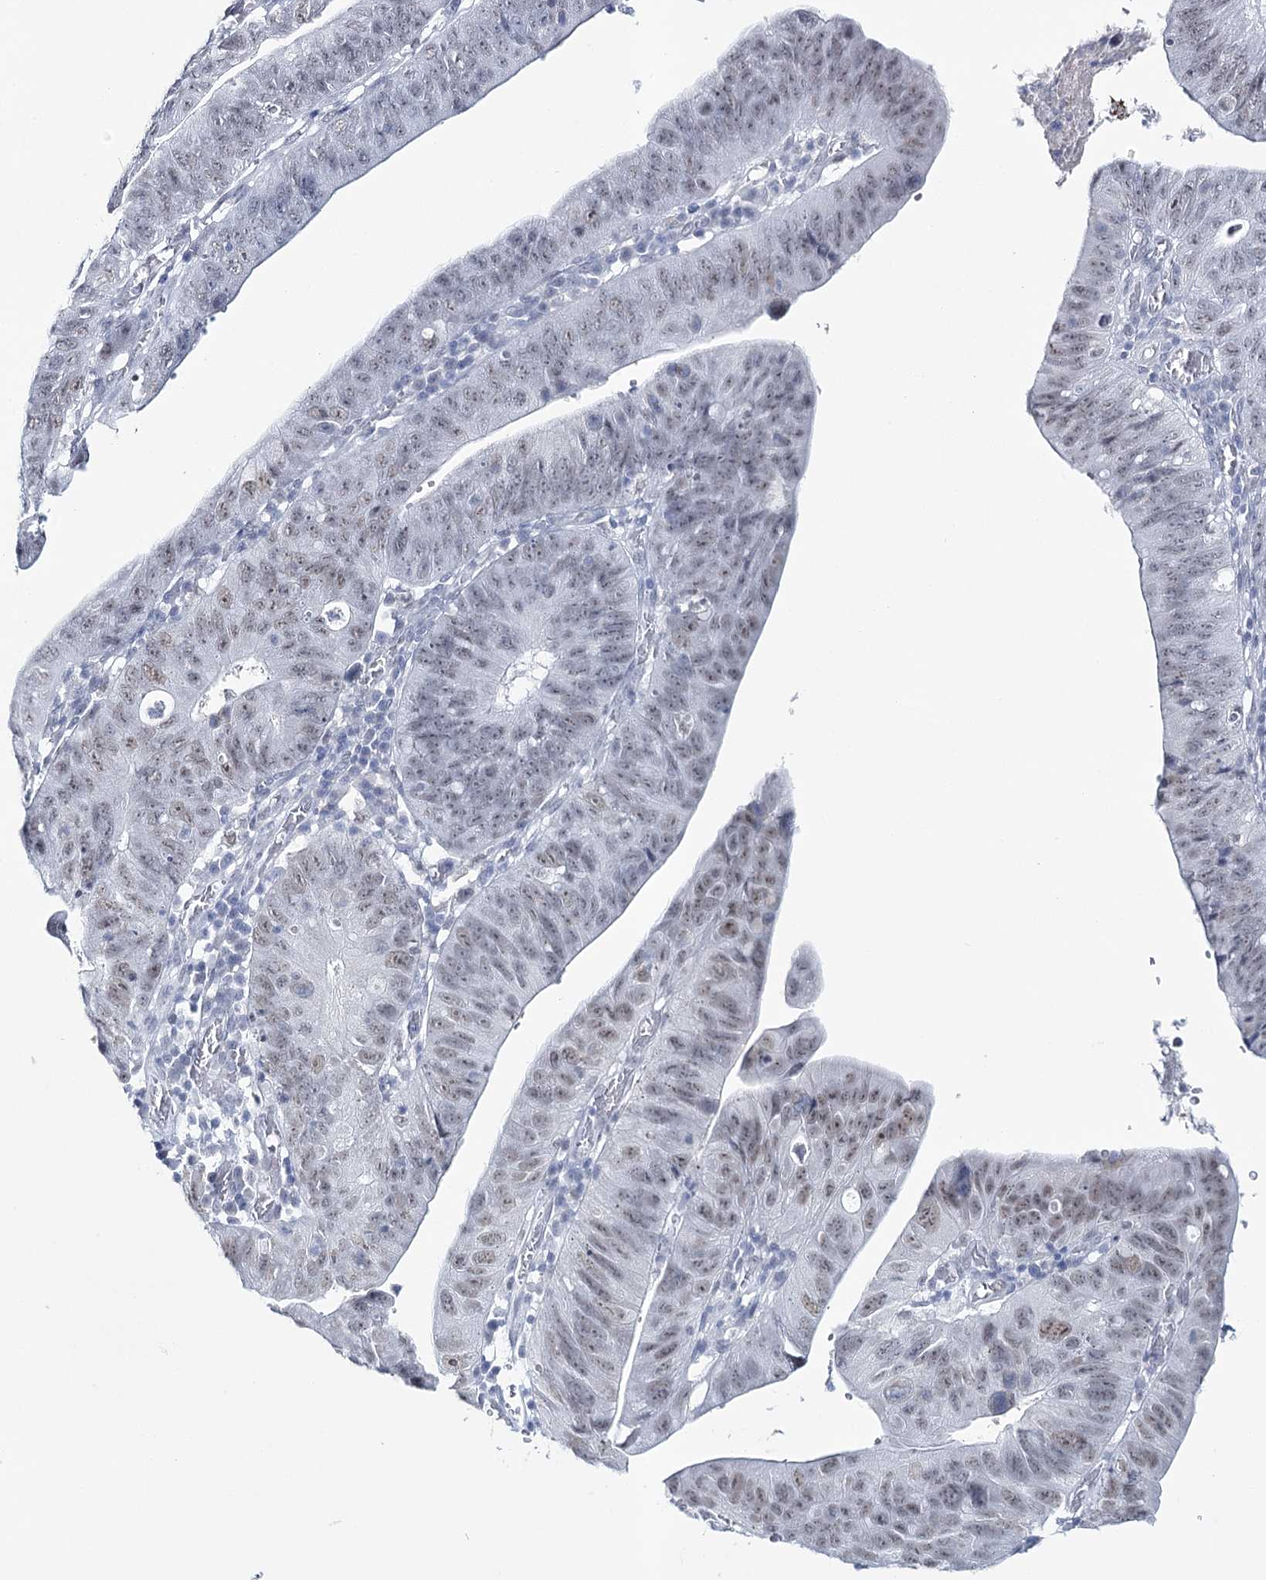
{"staining": {"intensity": "weak", "quantity": "25%-75%", "location": "nuclear"}, "tissue": "stomach cancer", "cell_type": "Tumor cells", "image_type": "cancer", "snomed": [{"axis": "morphology", "description": "Adenocarcinoma, NOS"}, {"axis": "topography", "description": "Stomach"}], "caption": "An image showing weak nuclear positivity in approximately 25%-75% of tumor cells in adenocarcinoma (stomach), as visualized by brown immunohistochemical staining.", "gene": "ZC3H8", "patient": {"sex": "male", "age": 59}}